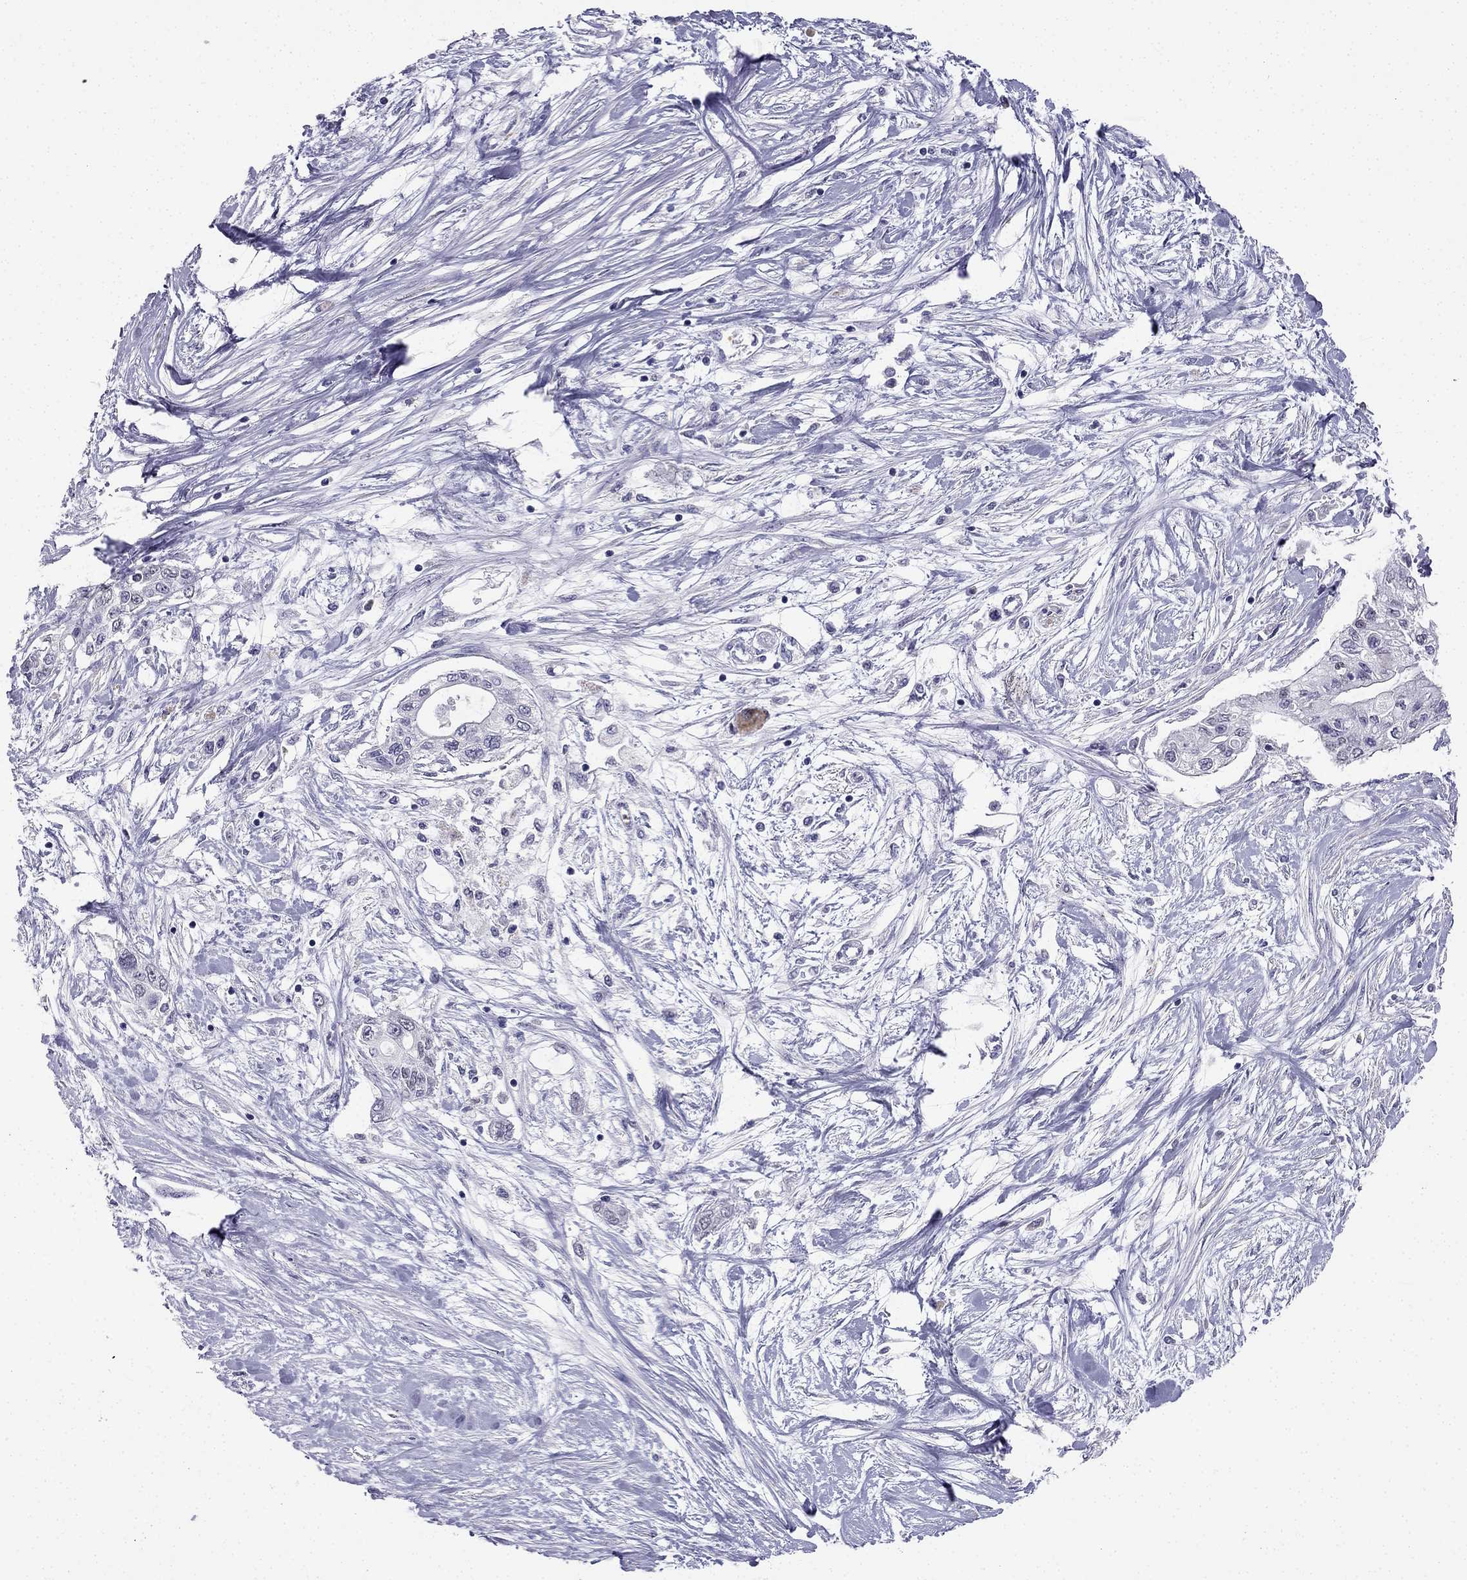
{"staining": {"intensity": "negative", "quantity": "none", "location": "none"}, "tissue": "pancreatic cancer", "cell_type": "Tumor cells", "image_type": "cancer", "snomed": [{"axis": "morphology", "description": "Adenocarcinoma, NOS"}, {"axis": "topography", "description": "Pancreas"}], "caption": "Pancreatic cancer was stained to show a protein in brown. There is no significant expression in tumor cells. The staining is performed using DAB (3,3'-diaminobenzidine) brown chromogen with nuclei counter-stained in using hematoxylin.", "gene": "C16orf89", "patient": {"sex": "female", "age": 77}}